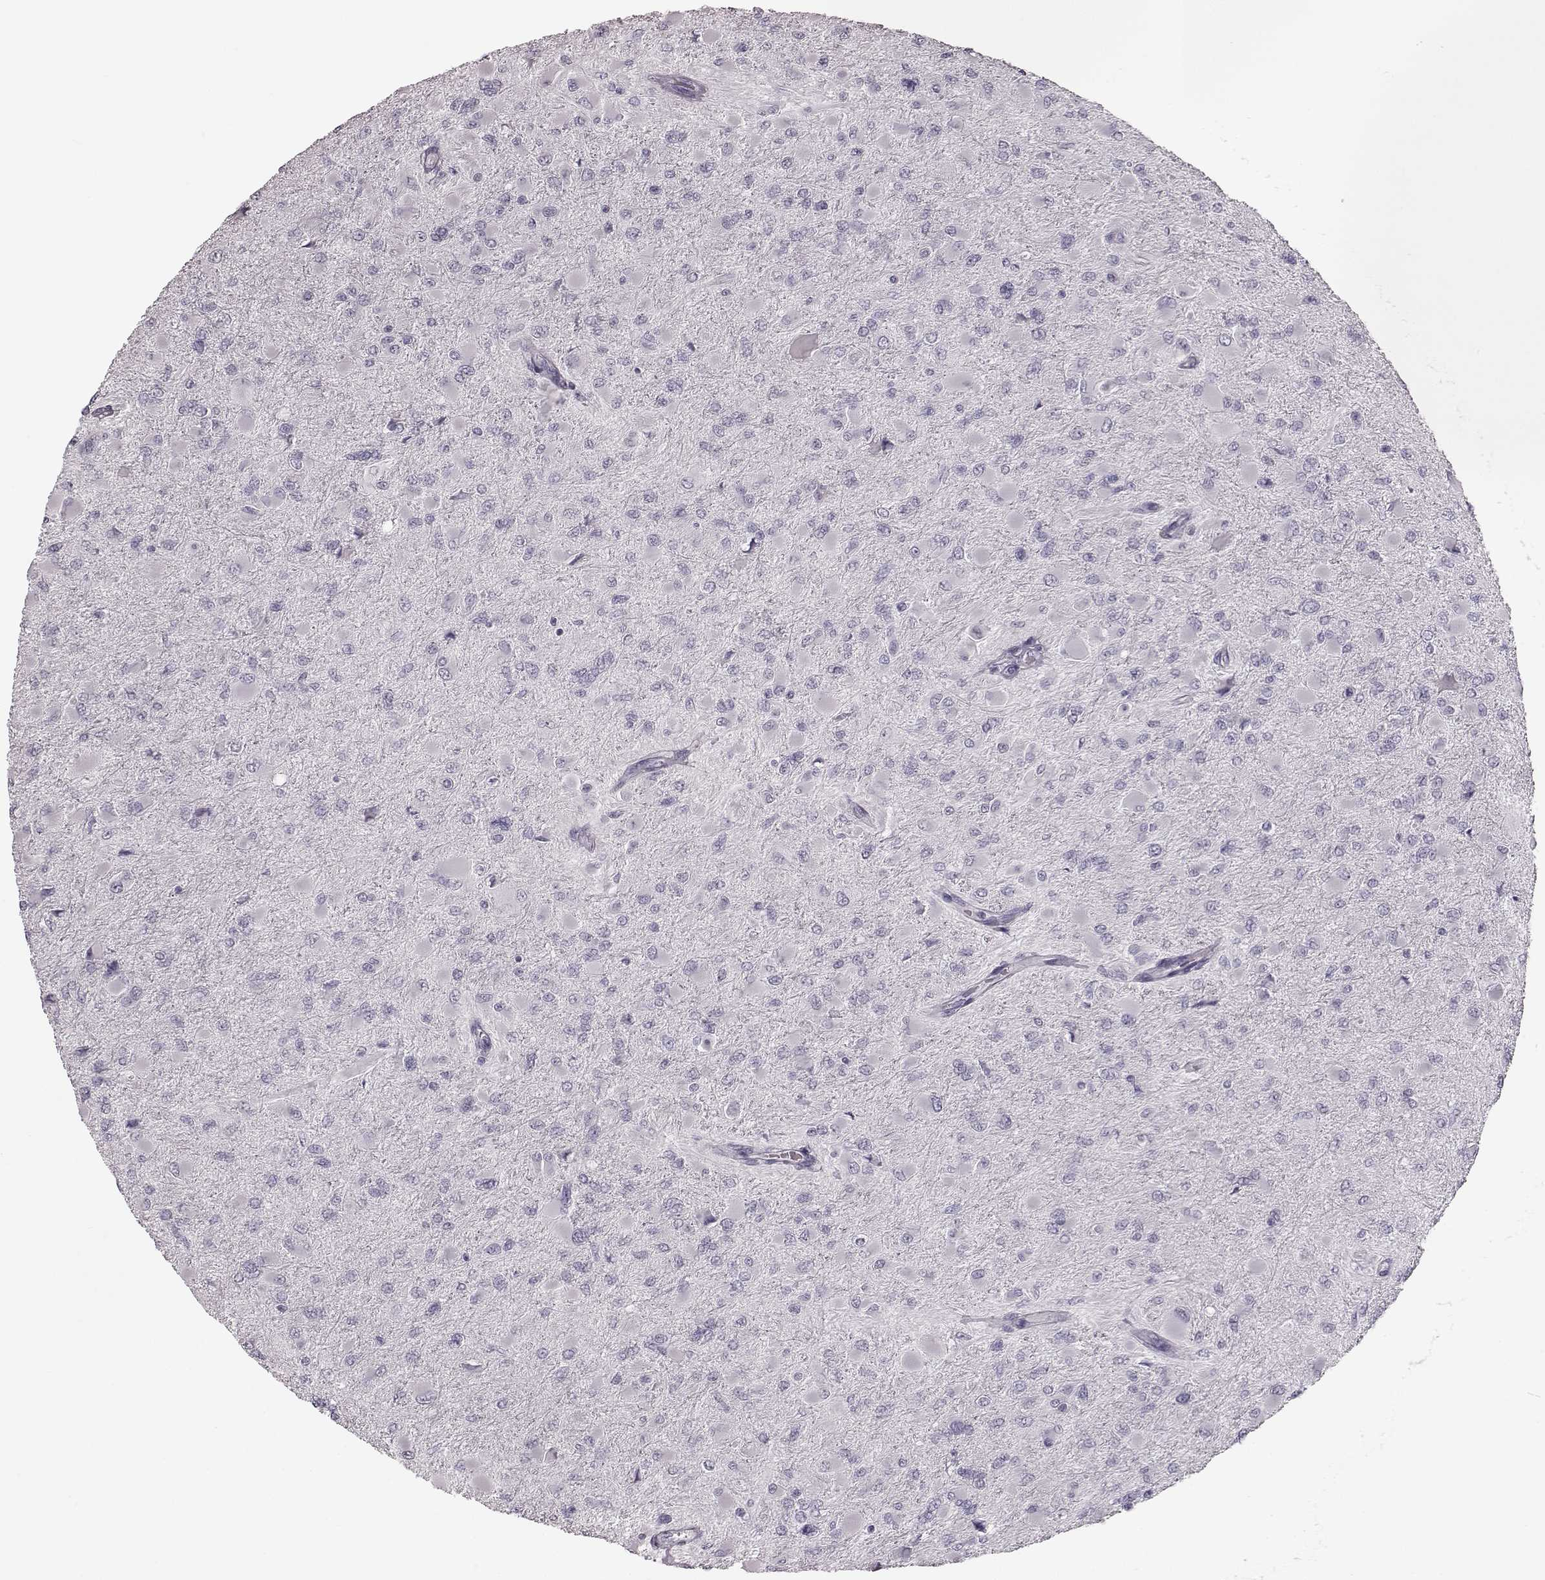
{"staining": {"intensity": "negative", "quantity": "none", "location": "none"}, "tissue": "glioma", "cell_type": "Tumor cells", "image_type": "cancer", "snomed": [{"axis": "morphology", "description": "Glioma, malignant, High grade"}, {"axis": "topography", "description": "Cerebral cortex"}], "caption": "Immunohistochemical staining of malignant high-grade glioma displays no significant positivity in tumor cells.", "gene": "ZNF433", "patient": {"sex": "female", "age": 36}}